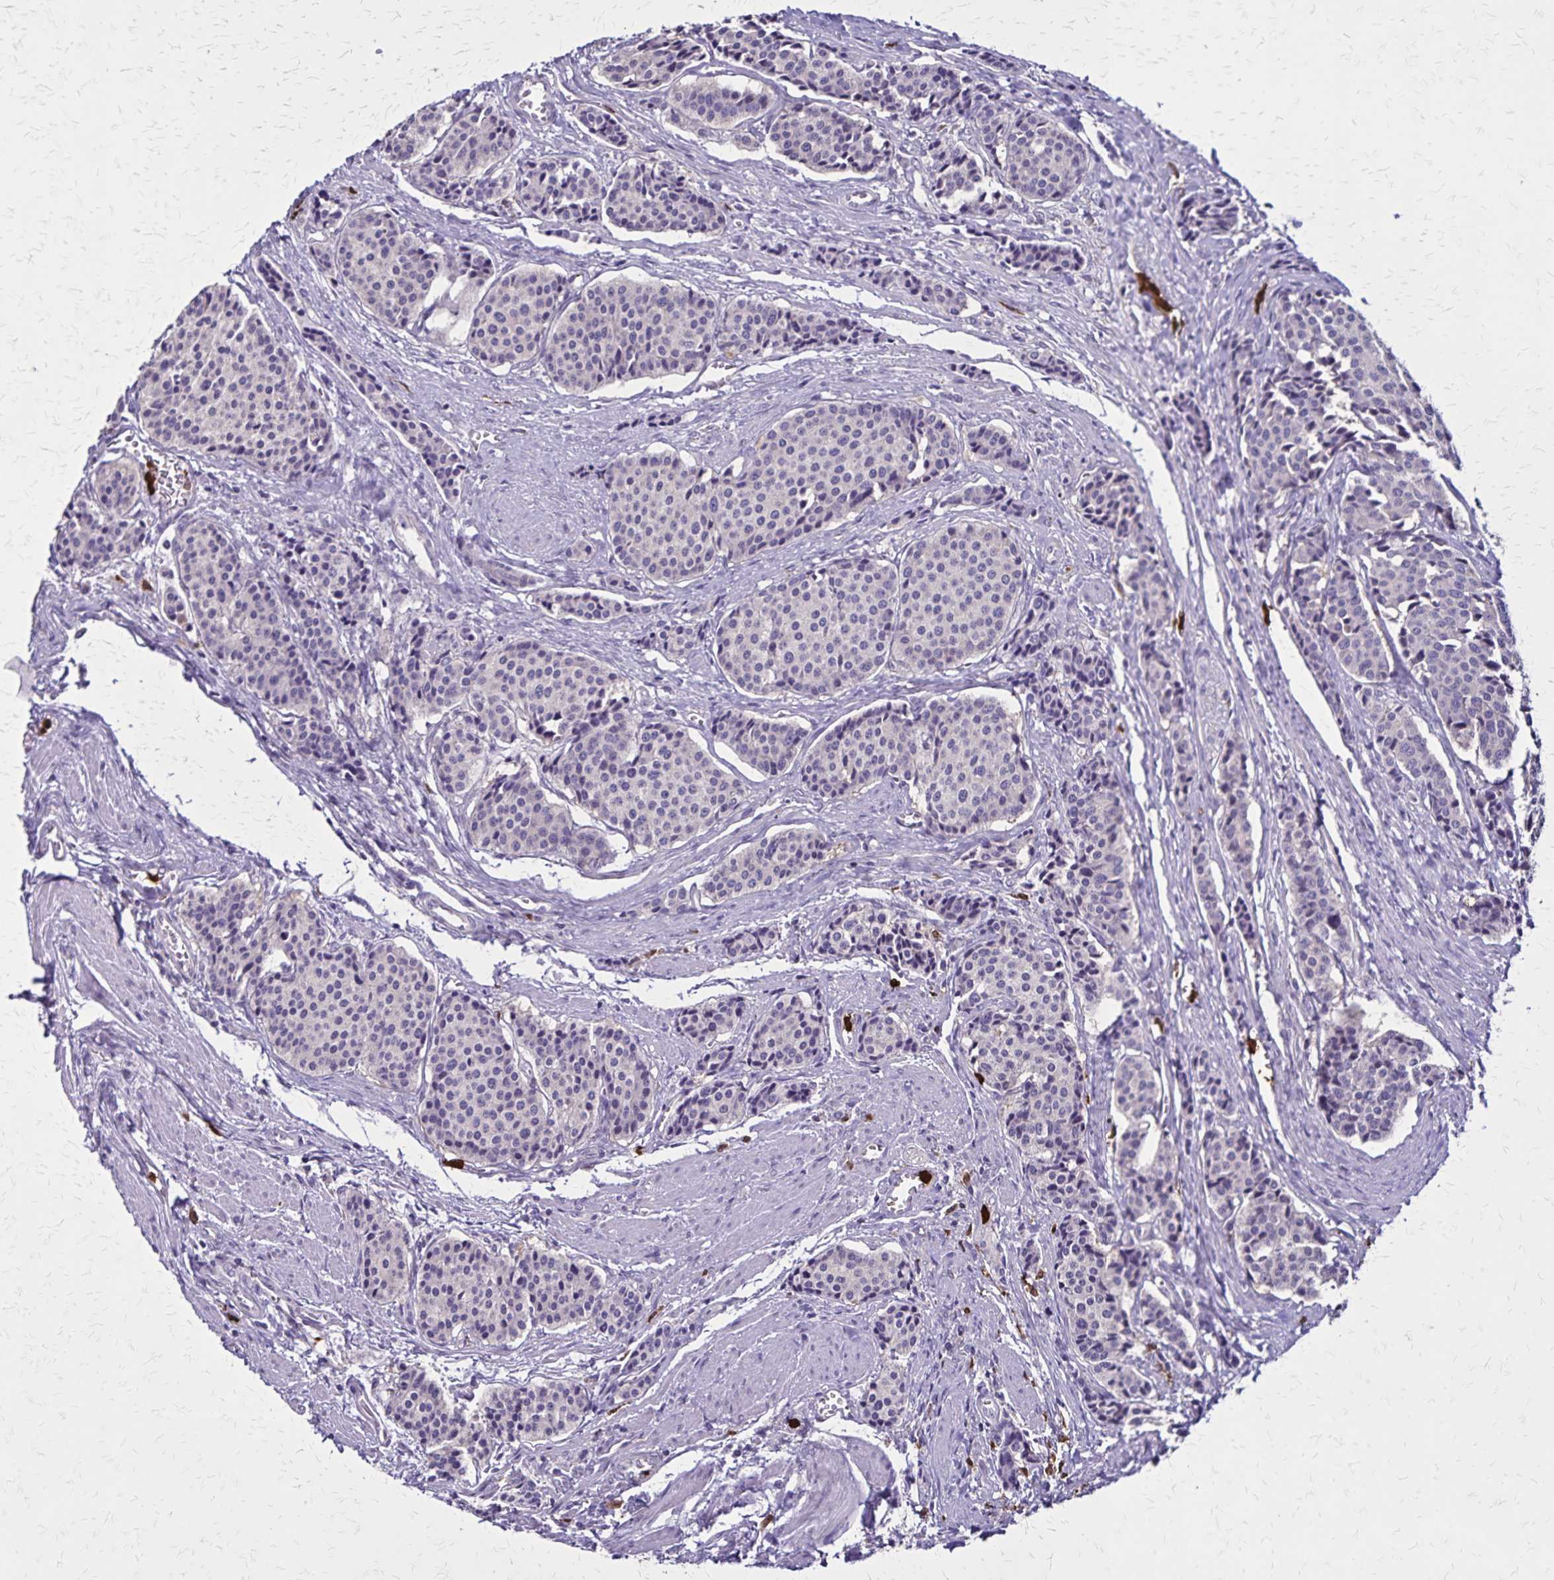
{"staining": {"intensity": "negative", "quantity": "none", "location": "none"}, "tissue": "carcinoid", "cell_type": "Tumor cells", "image_type": "cancer", "snomed": [{"axis": "morphology", "description": "Carcinoid, malignant, NOS"}, {"axis": "topography", "description": "Small intestine"}], "caption": "Human carcinoid stained for a protein using immunohistochemistry (IHC) displays no staining in tumor cells.", "gene": "ULBP3", "patient": {"sex": "male", "age": 73}}